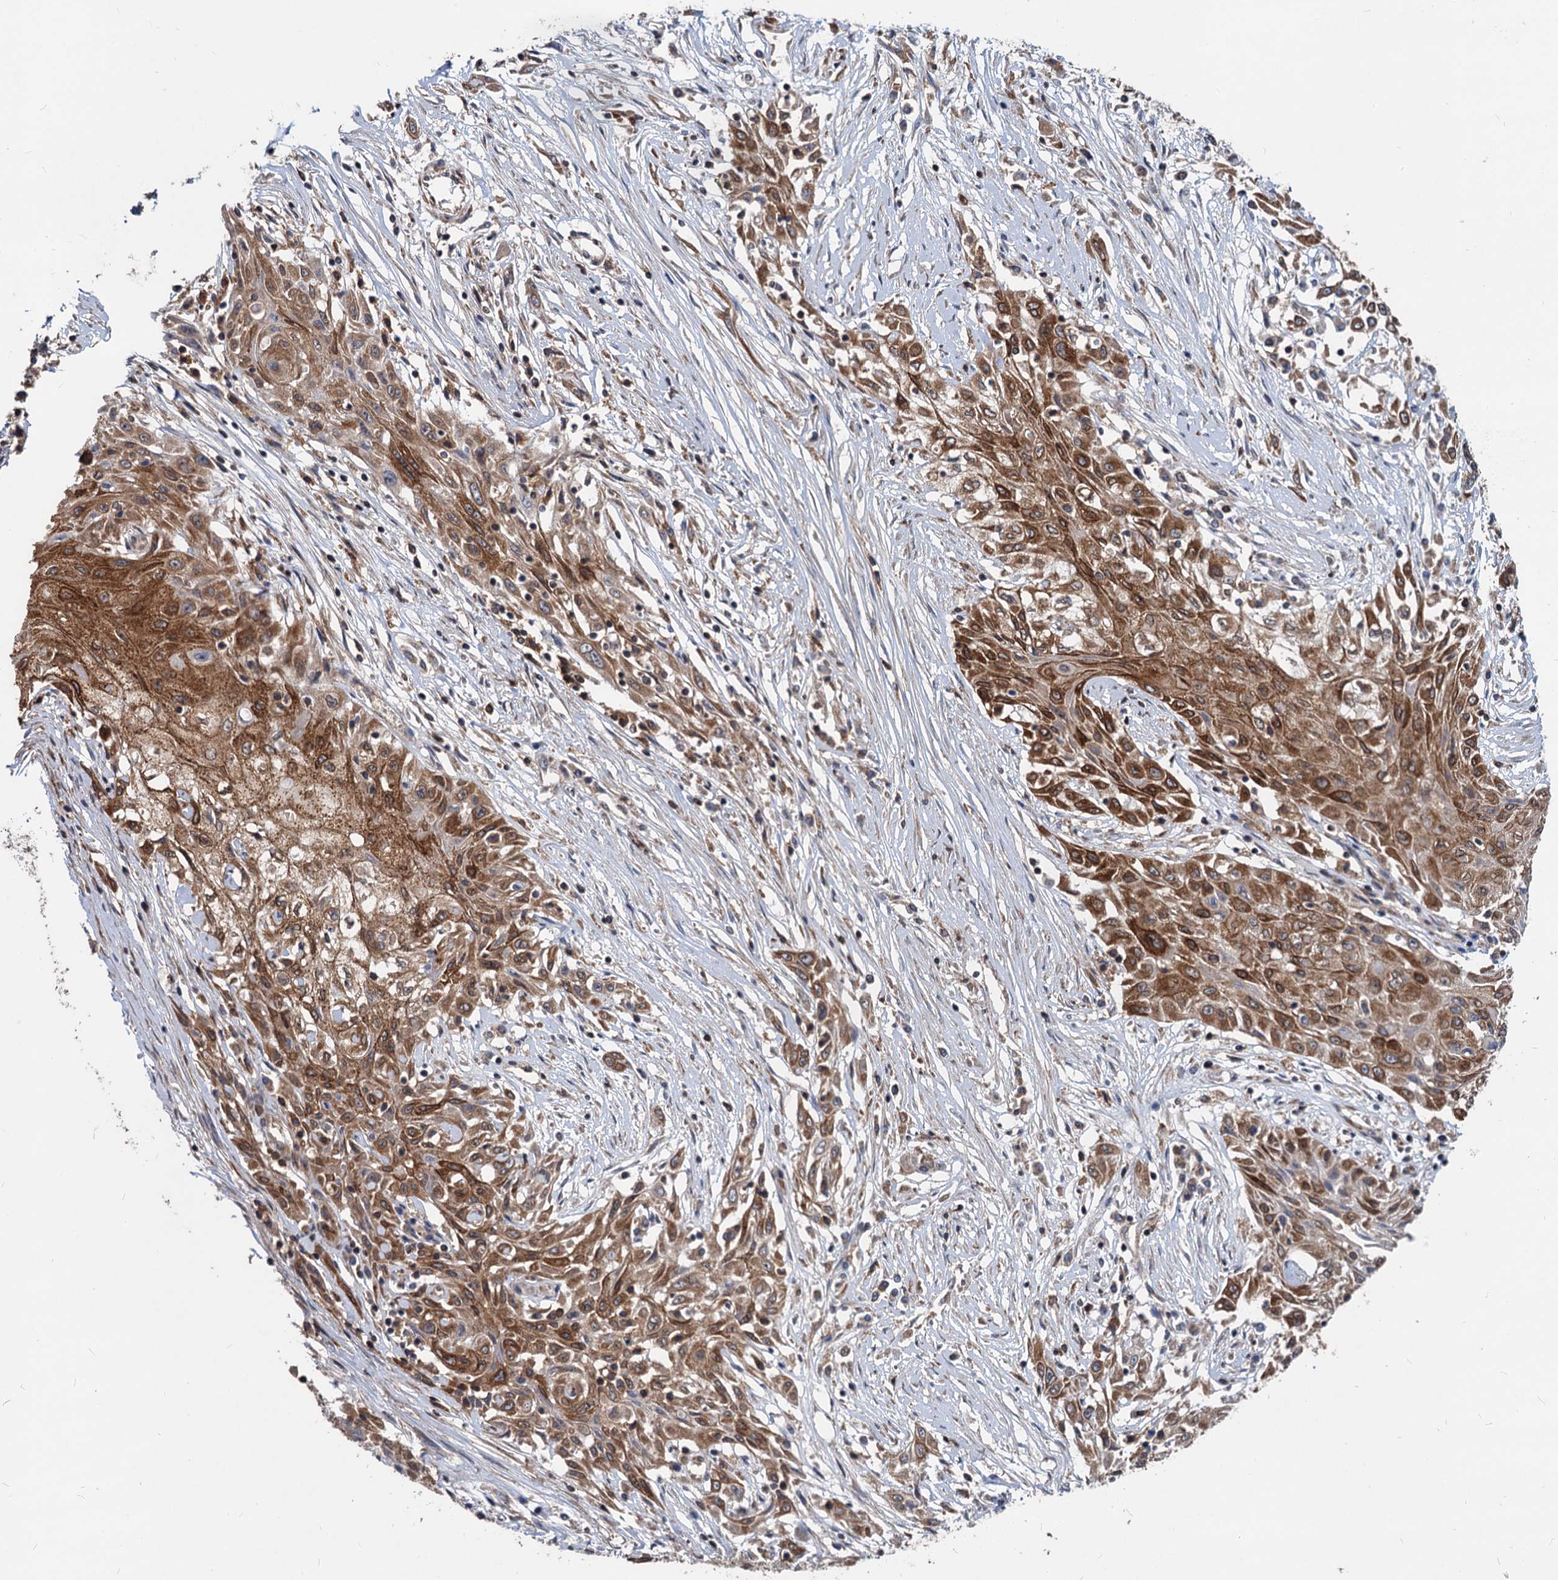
{"staining": {"intensity": "strong", "quantity": ">75%", "location": "cytoplasmic/membranous"}, "tissue": "skin cancer", "cell_type": "Tumor cells", "image_type": "cancer", "snomed": [{"axis": "morphology", "description": "Squamous cell carcinoma, NOS"}, {"axis": "morphology", "description": "Squamous cell carcinoma, metastatic, NOS"}, {"axis": "topography", "description": "Skin"}, {"axis": "topography", "description": "Lymph node"}], "caption": "Protein analysis of metastatic squamous cell carcinoma (skin) tissue shows strong cytoplasmic/membranous staining in about >75% of tumor cells.", "gene": "STIM1", "patient": {"sex": "male", "age": 75}}